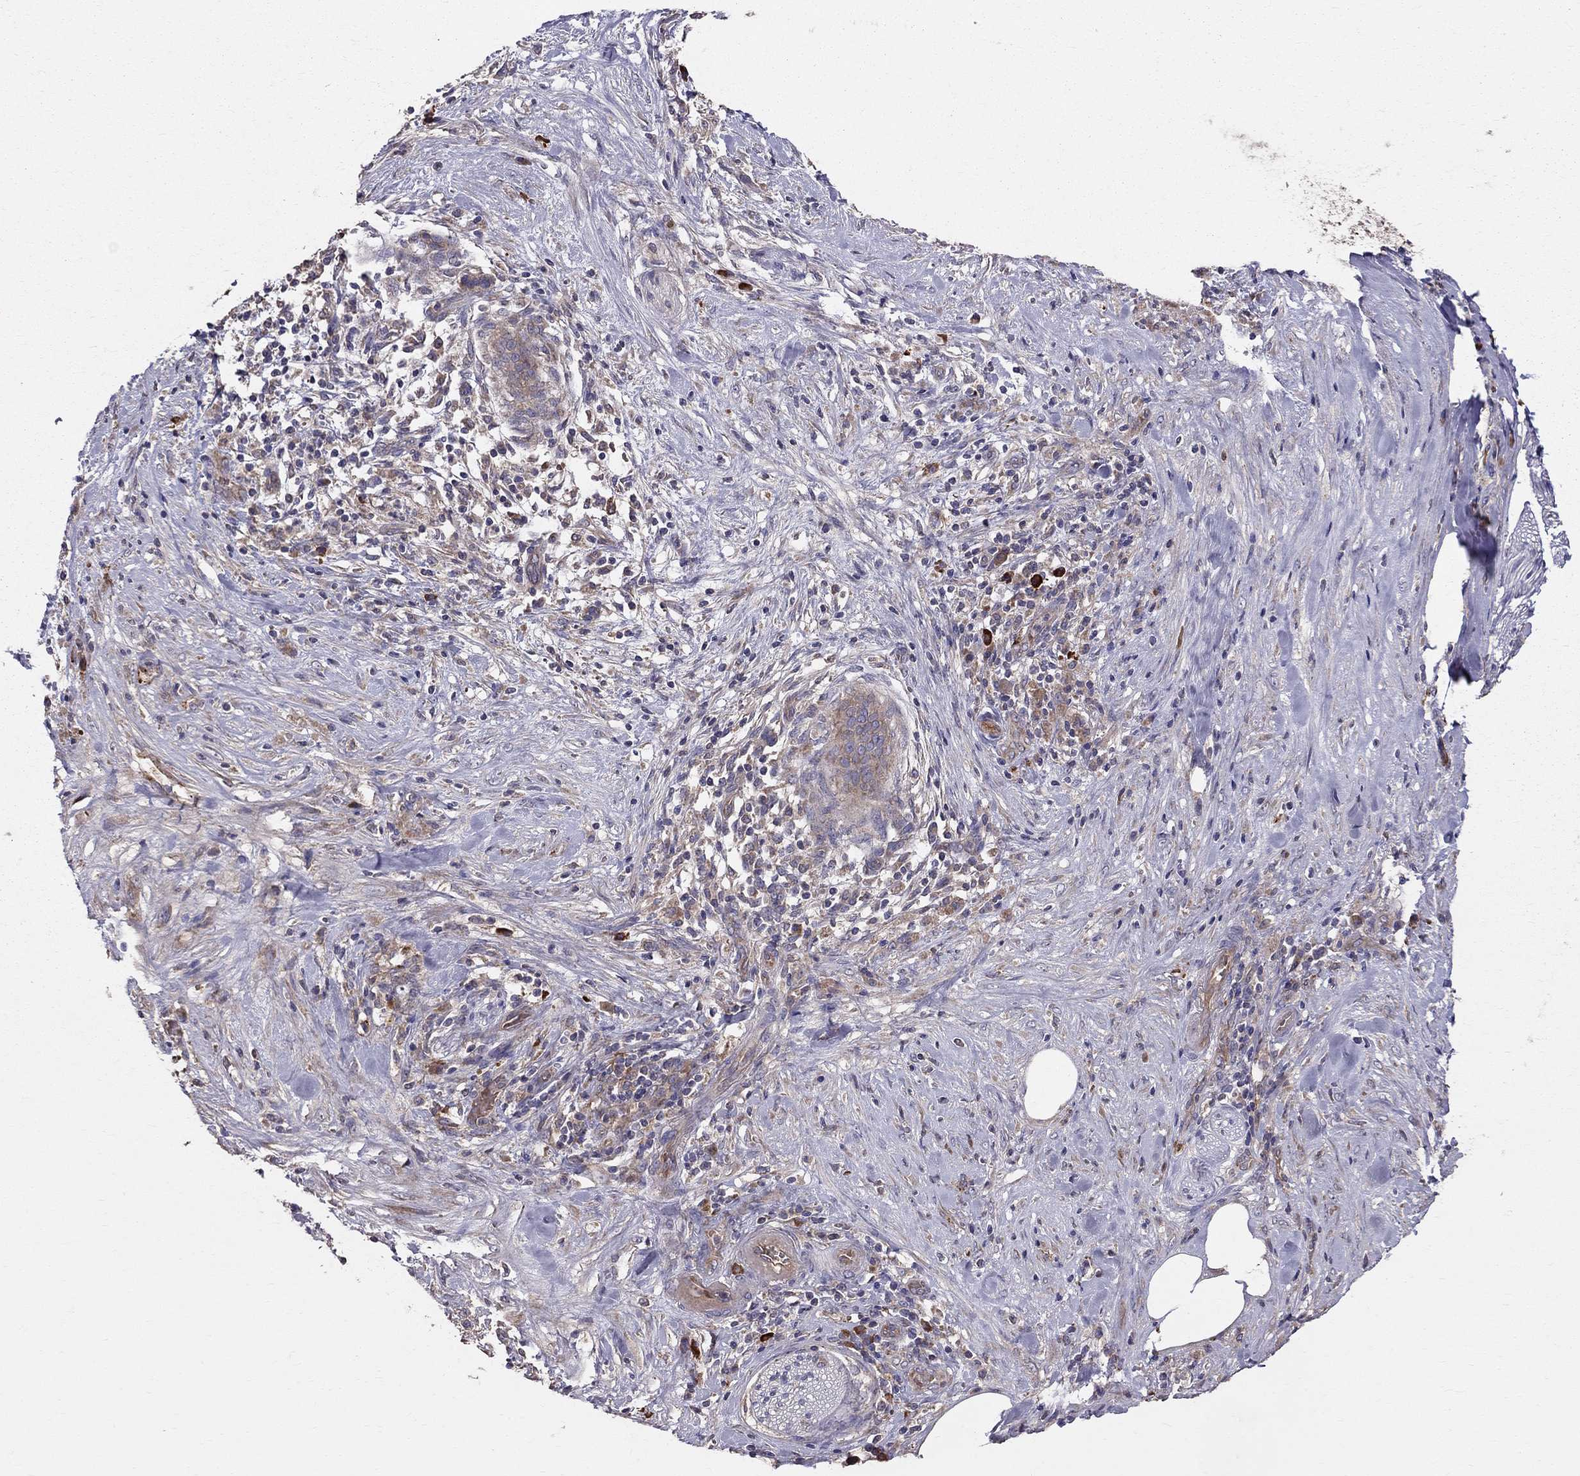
{"staining": {"intensity": "strong", "quantity": "<25%", "location": "cytoplasmic/membranous"}, "tissue": "pancreatic cancer", "cell_type": "Tumor cells", "image_type": "cancer", "snomed": [{"axis": "morphology", "description": "Adenocarcinoma, NOS"}, {"axis": "topography", "description": "Pancreas"}], "caption": "Immunohistochemistry (IHC) of human adenocarcinoma (pancreatic) shows medium levels of strong cytoplasmic/membranous staining in about <25% of tumor cells.", "gene": "PIK3CG", "patient": {"sex": "male", "age": 44}}